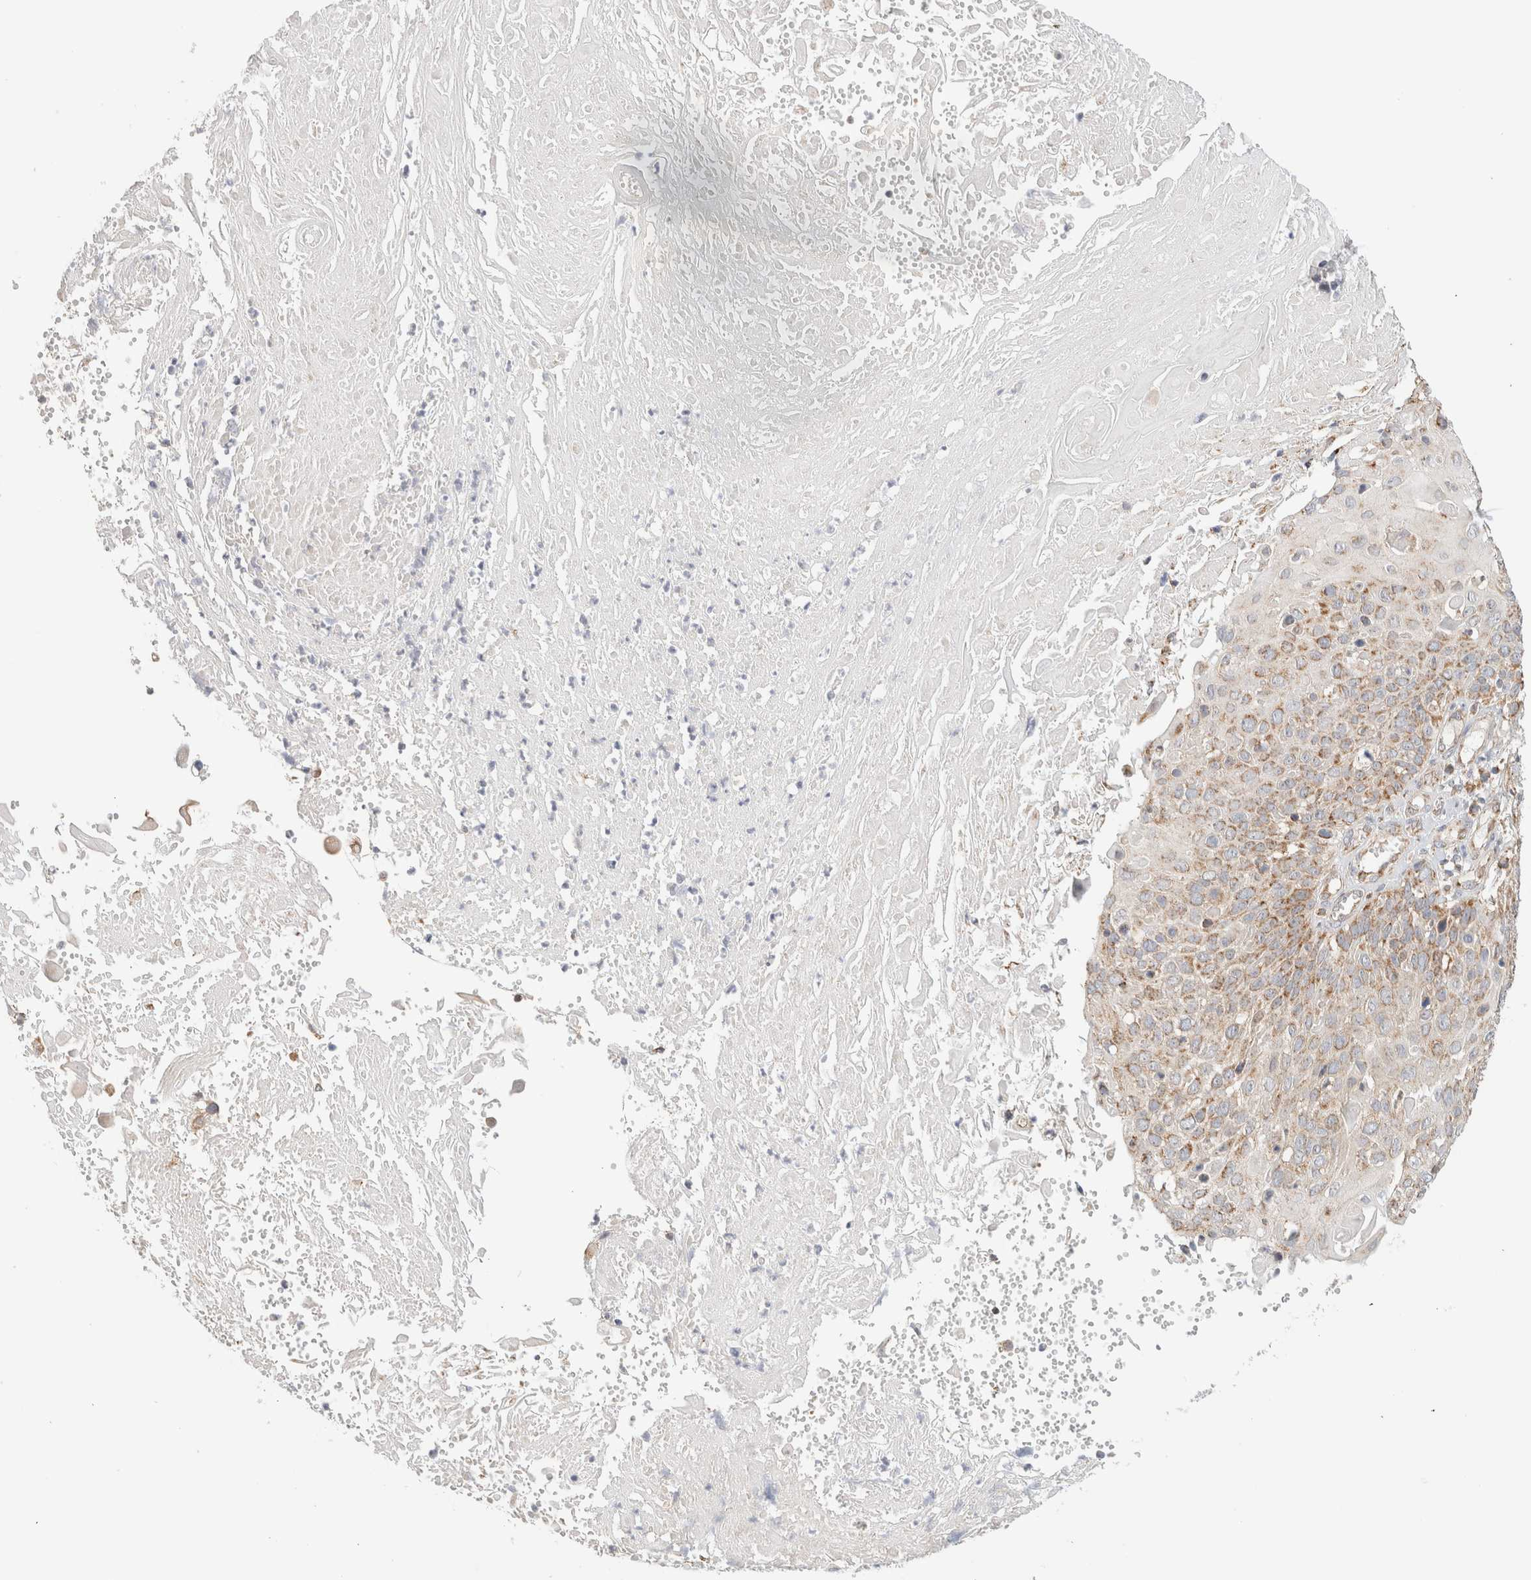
{"staining": {"intensity": "strong", "quantity": "25%-75%", "location": "cytoplasmic/membranous"}, "tissue": "cervical cancer", "cell_type": "Tumor cells", "image_type": "cancer", "snomed": [{"axis": "morphology", "description": "Squamous cell carcinoma, NOS"}, {"axis": "topography", "description": "Cervix"}], "caption": "Immunohistochemistry of cervical cancer (squamous cell carcinoma) shows high levels of strong cytoplasmic/membranous expression in approximately 25%-75% of tumor cells.", "gene": "MRM3", "patient": {"sex": "female", "age": 74}}